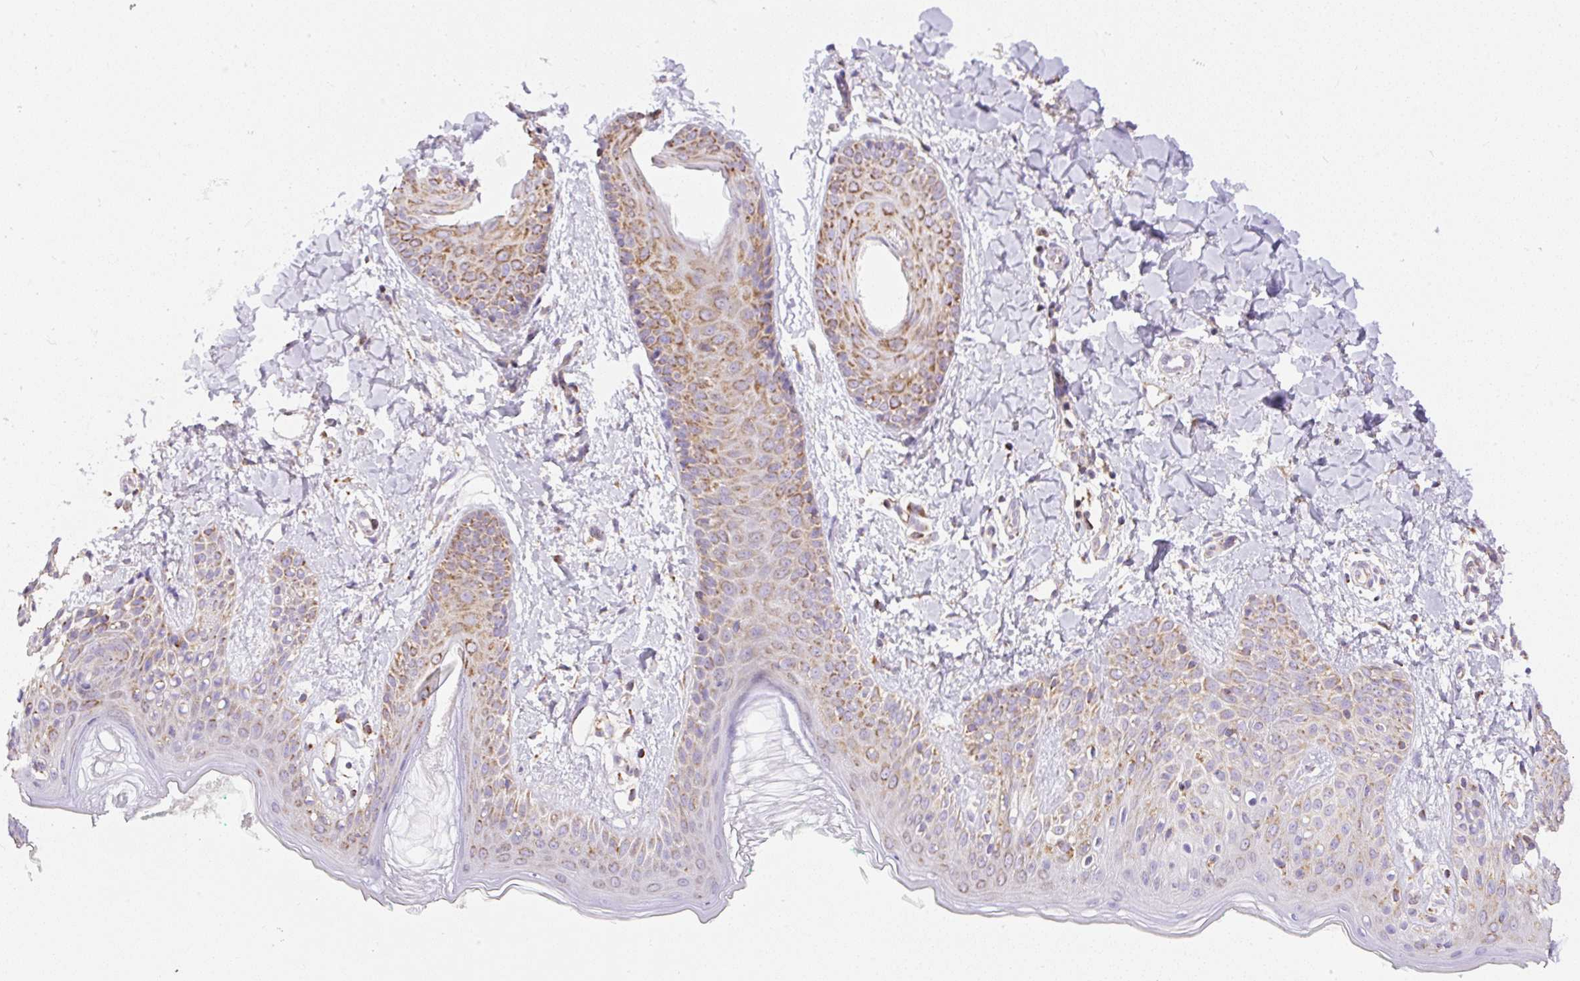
{"staining": {"intensity": "moderate", "quantity": ">75%", "location": "cytoplasmic/membranous"}, "tissue": "skin", "cell_type": "Fibroblasts", "image_type": "normal", "snomed": [{"axis": "morphology", "description": "Normal tissue, NOS"}, {"axis": "topography", "description": "Skin"}], "caption": "Normal skin shows moderate cytoplasmic/membranous staining in approximately >75% of fibroblasts.", "gene": "DAAM2", "patient": {"sex": "male", "age": 16}}